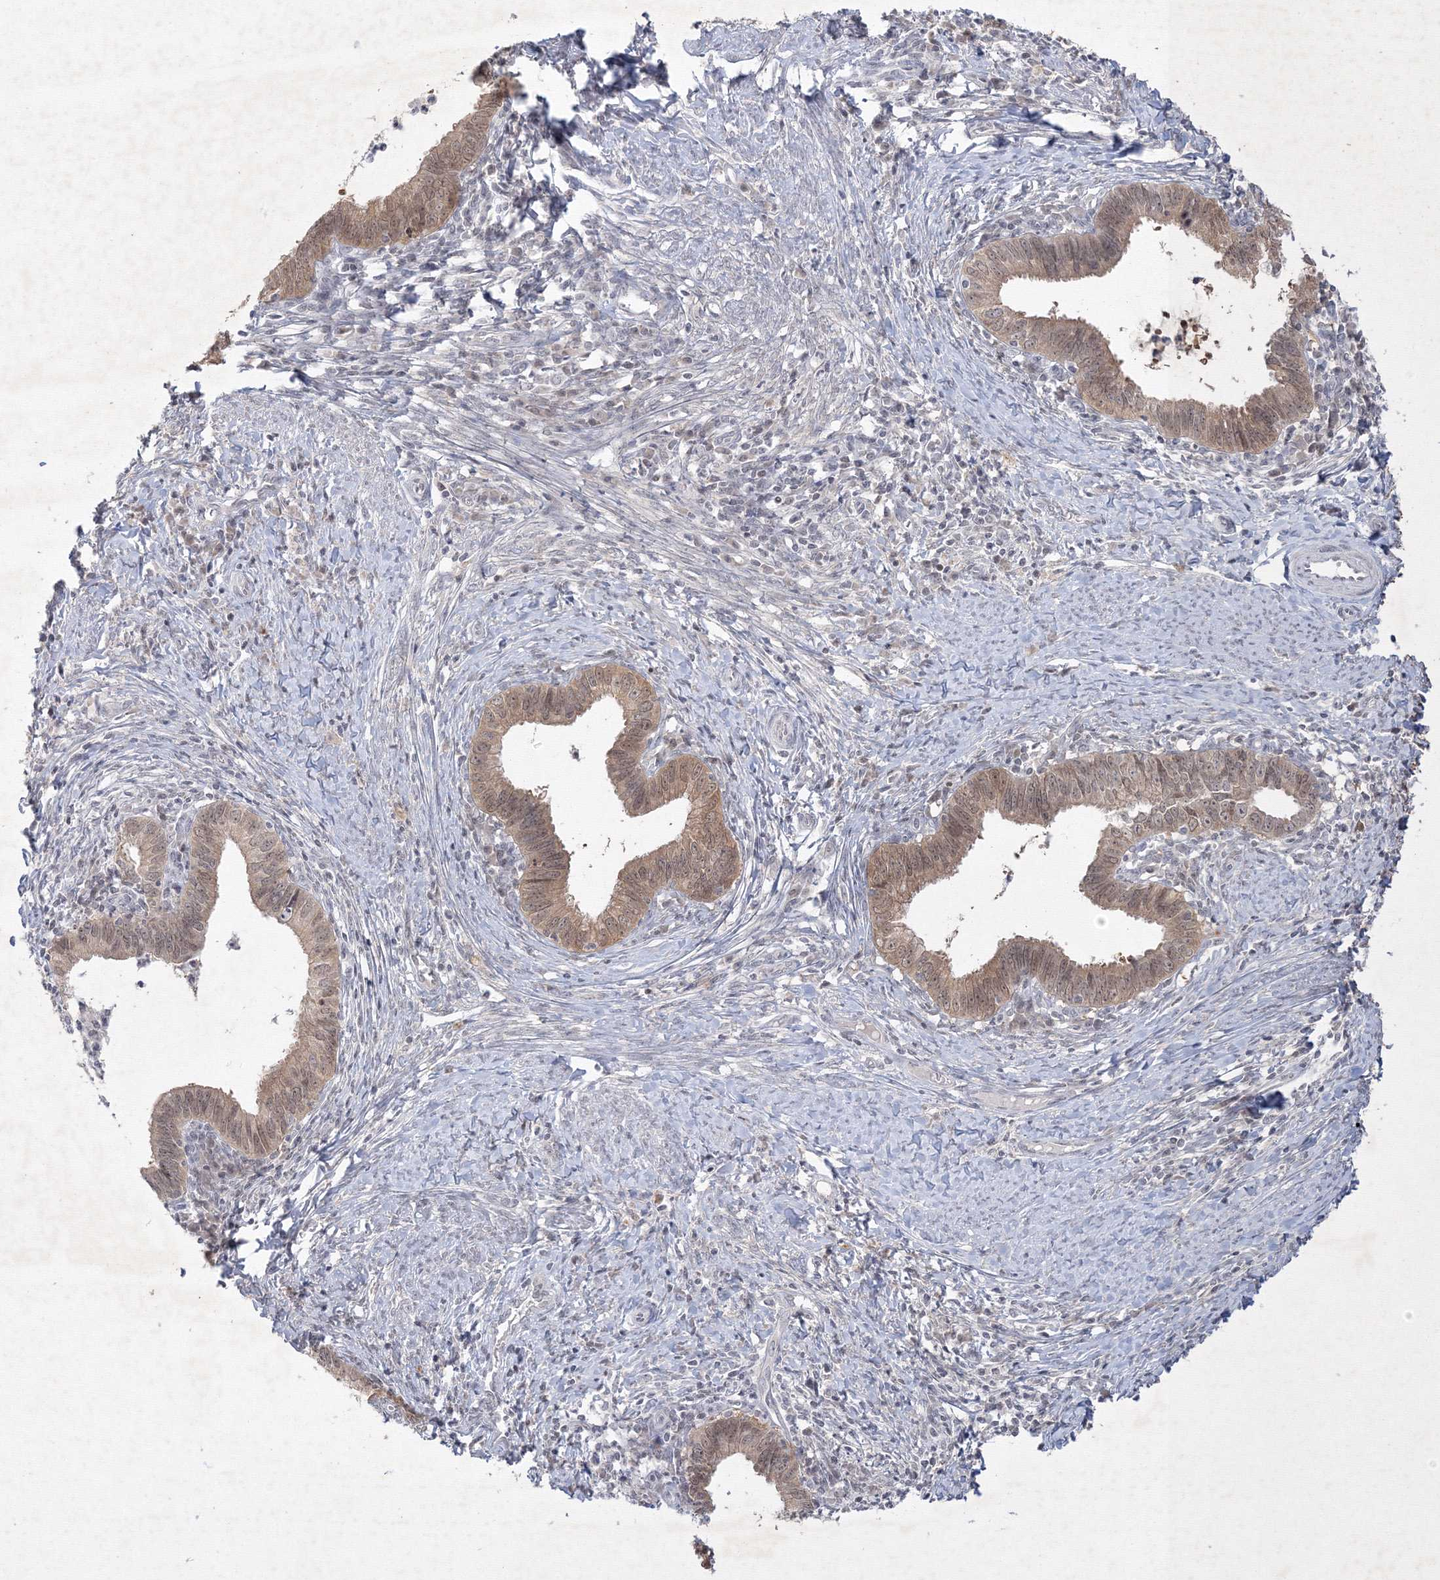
{"staining": {"intensity": "moderate", "quantity": ">75%", "location": "cytoplasmic/membranous,nuclear"}, "tissue": "cervical cancer", "cell_type": "Tumor cells", "image_type": "cancer", "snomed": [{"axis": "morphology", "description": "Adenocarcinoma, NOS"}, {"axis": "topography", "description": "Cervix"}], "caption": "Cervical cancer (adenocarcinoma) stained with a protein marker exhibits moderate staining in tumor cells.", "gene": "NXPE3", "patient": {"sex": "female", "age": 36}}